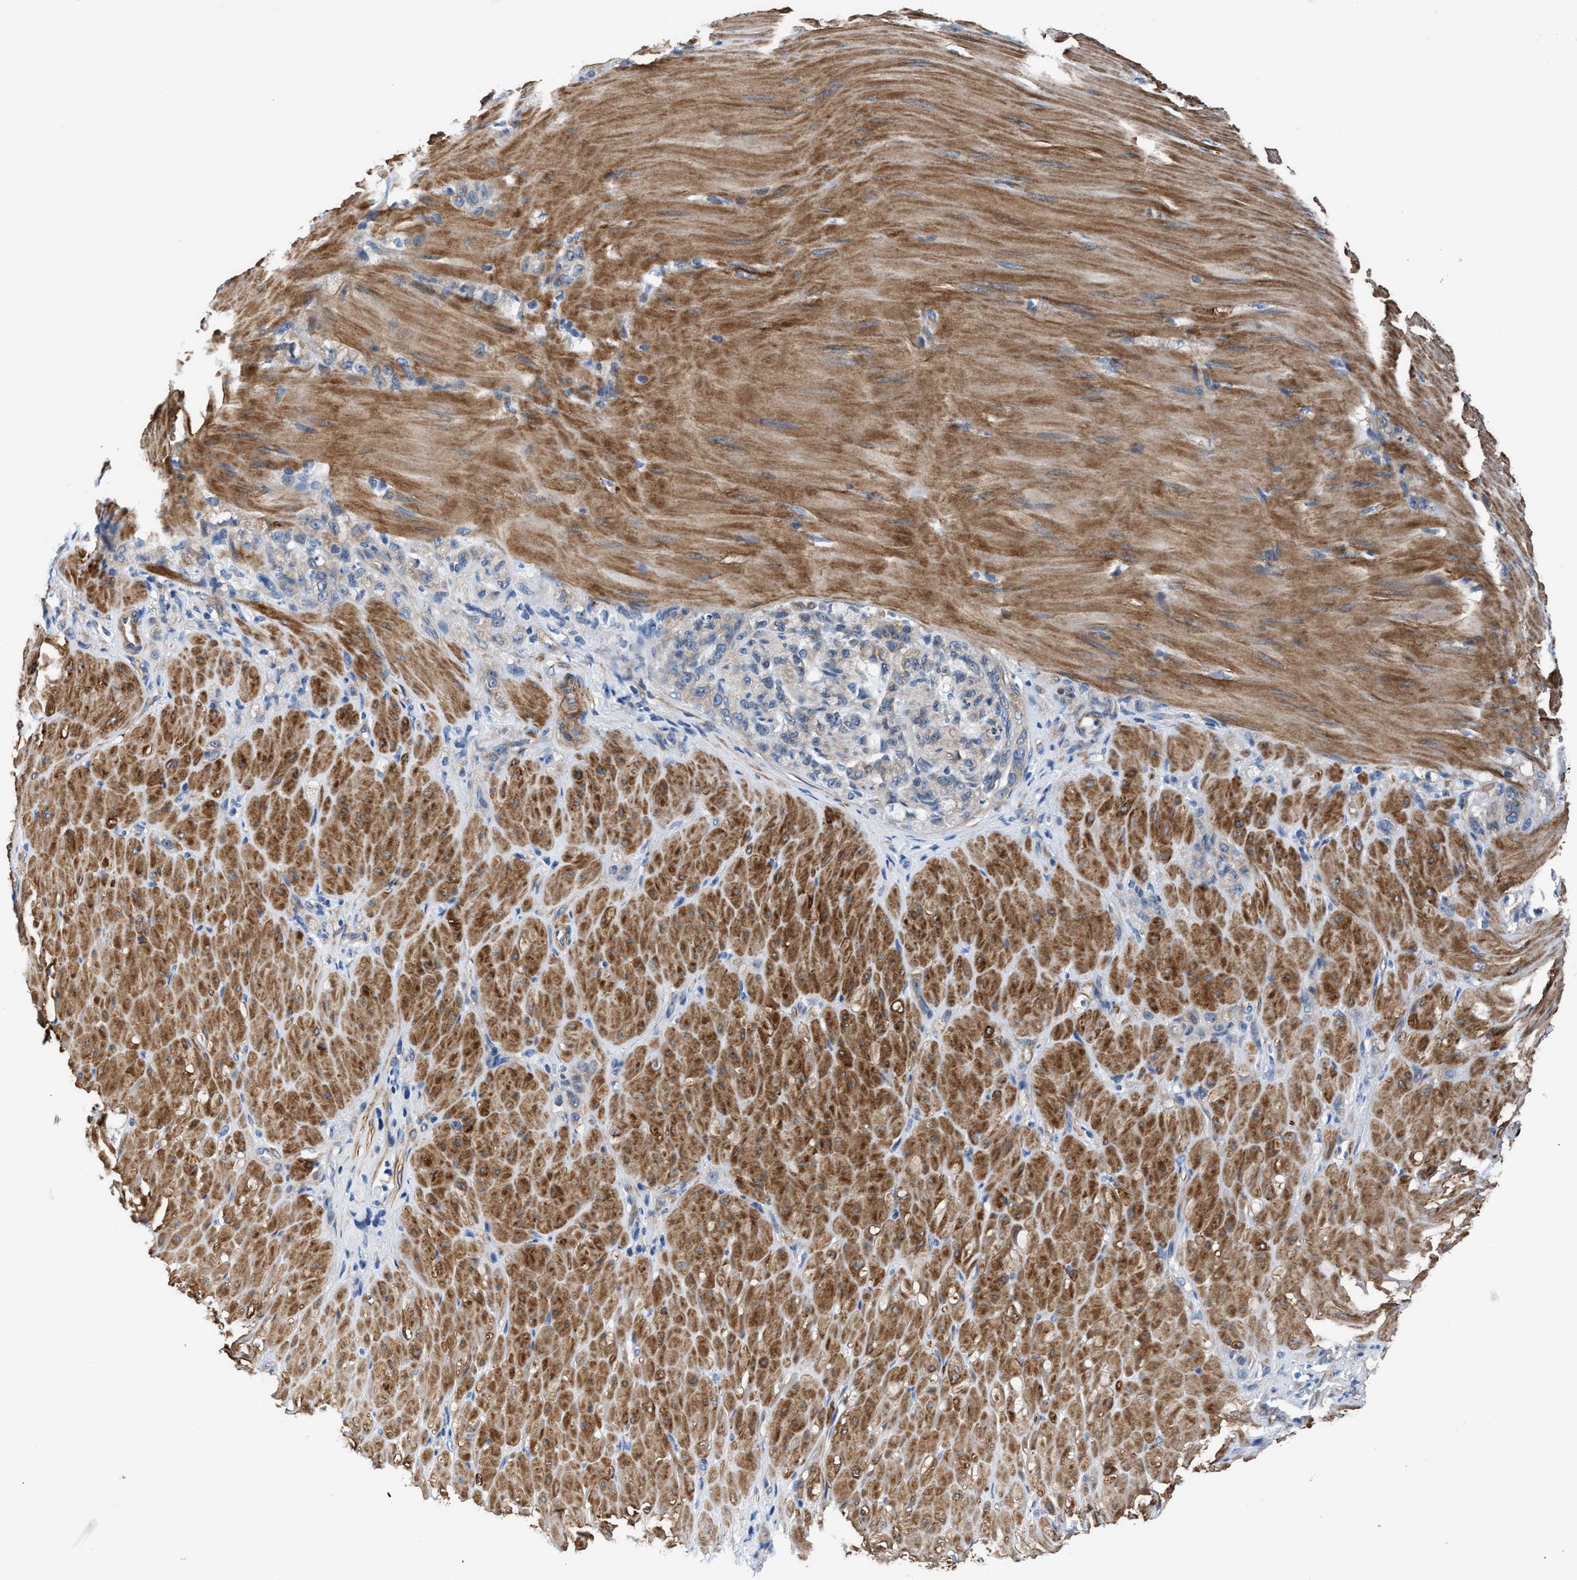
{"staining": {"intensity": "weak", "quantity": "25%-75%", "location": "cytoplasmic/membranous"}, "tissue": "stomach cancer", "cell_type": "Tumor cells", "image_type": "cancer", "snomed": [{"axis": "morphology", "description": "Normal tissue, NOS"}, {"axis": "morphology", "description": "Adenocarcinoma, NOS"}, {"axis": "topography", "description": "Stomach"}], "caption": "Immunohistochemical staining of human stomach cancer (adenocarcinoma) reveals low levels of weak cytoplasmic/membranous expression in approximately 25%-75% of tumor cells.", "gene": "PARG", "patient": {"sex": "male", "age": 82}}